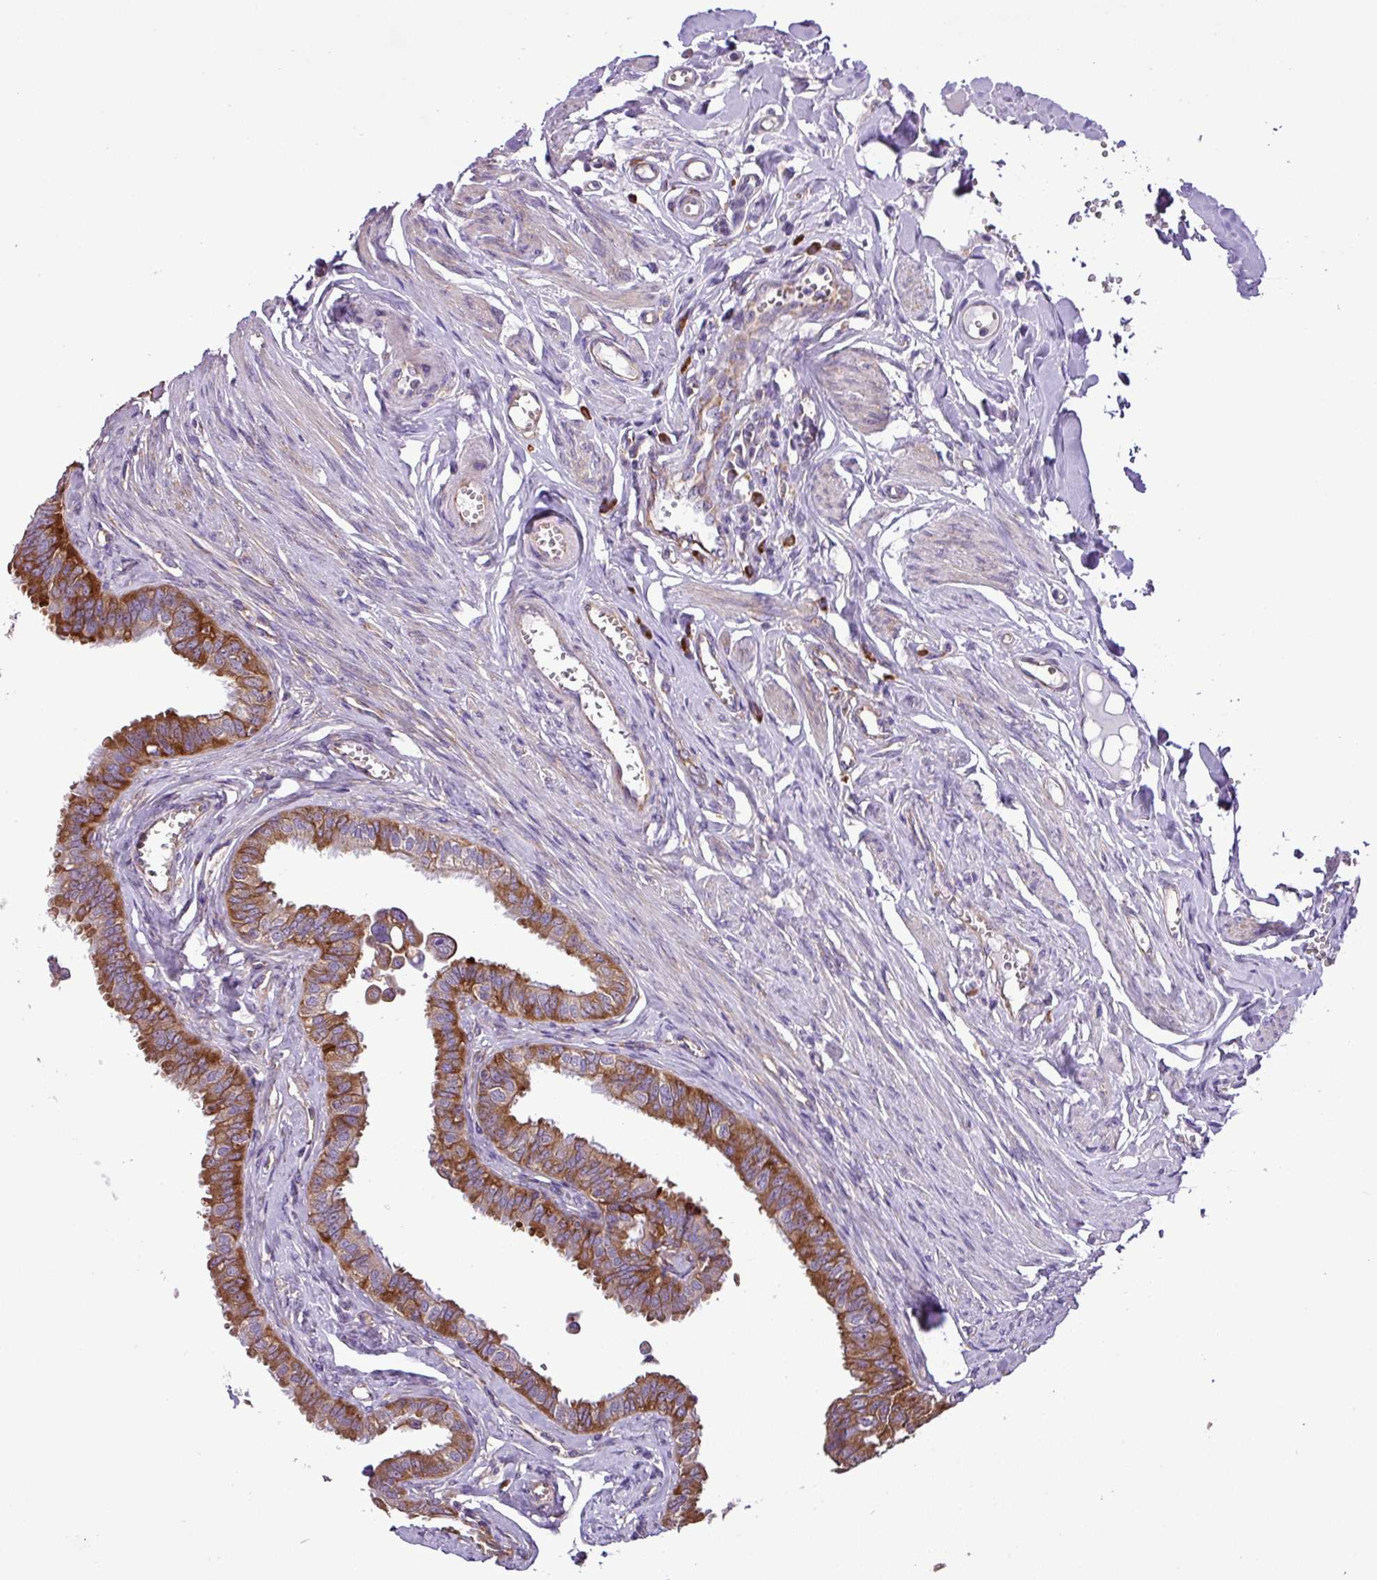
{"staining": {"intensity": "strong", "quantity": ">75%", "location": "cytoplasmic/membranous"}, "tissue": "fallopian tube", "cell_type": "Glandular cells", "image_type": "normal", "snomed": [{"axis": "morphology", "description": "Normal tissue, NOS"}, {"axis": "morphology", "description": "Carcinoma, NOS"}, {"axis": "topography", "description": "Fallopian tube"}, {"axis": "topography", "description": "Ovary"}], "caption": "Glandular cells display high levels of strong cytoplasmic/membranous expression in approximately >75% of cells in unremarkable fallopian tube.", "gene": "RPL13", "patient": {"sex": "female", "age": 59}}